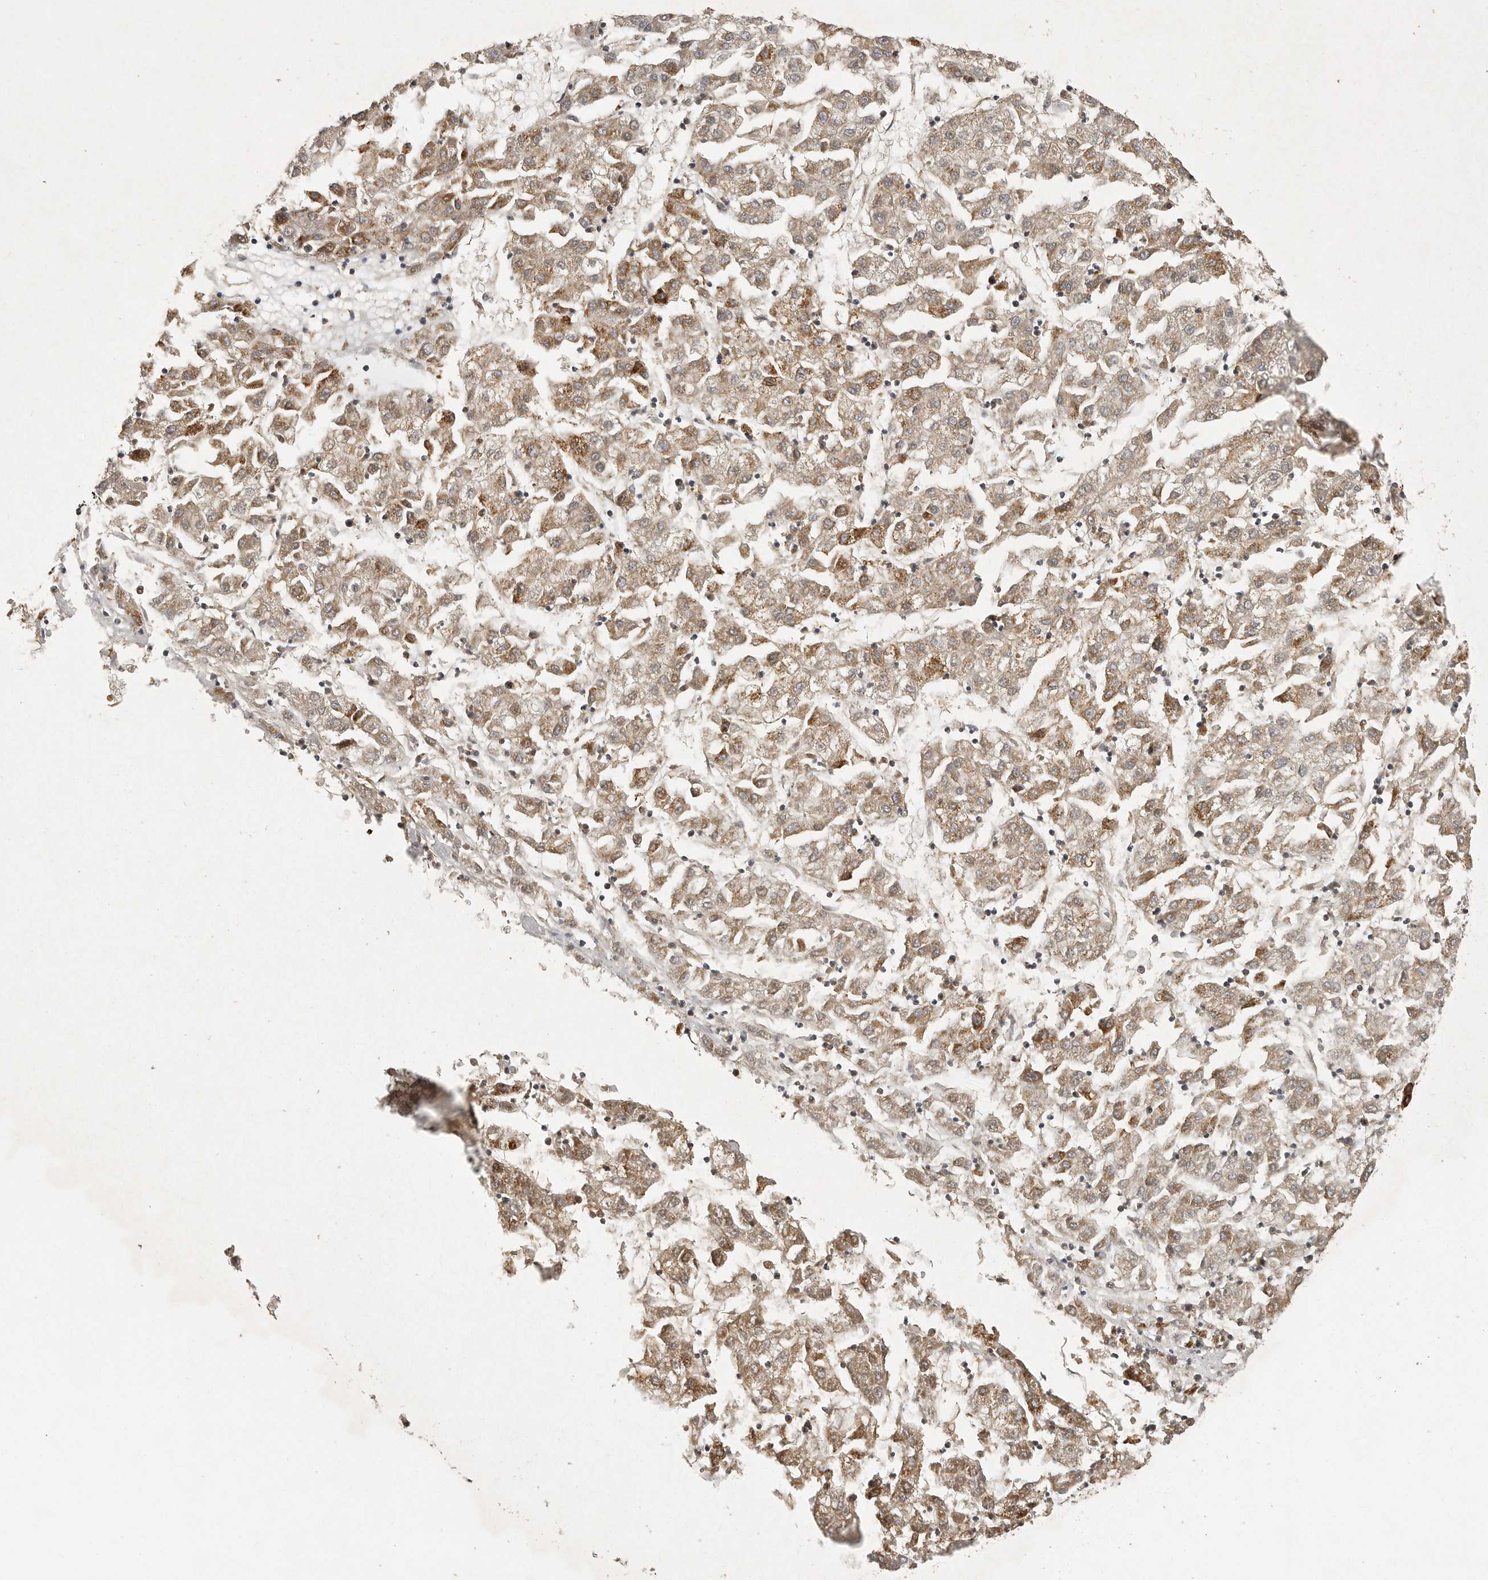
{"staining": {"intensity": "moderate", "quantity": ">75%", "location": "cytoplasmic/membranous"}, "tissue": "liver cancer", "cell_type": "Tumor cells", "image_type": "cancer", "snomed": [{"axis": "morphology", "description": "Carcinoma, Hepatocellular, NOS"}, {"axis": "topography", "description": "Liver"}], "caption": "Immunohistochemical staining of hepatocellular carcinoma (liver) displays medium levels of moderate cytoplasmic/membranous protein positivity in approximately >75% of tumor cells.", "gene": "NARS2", "patient": {"sex": "male", "age": 72}}